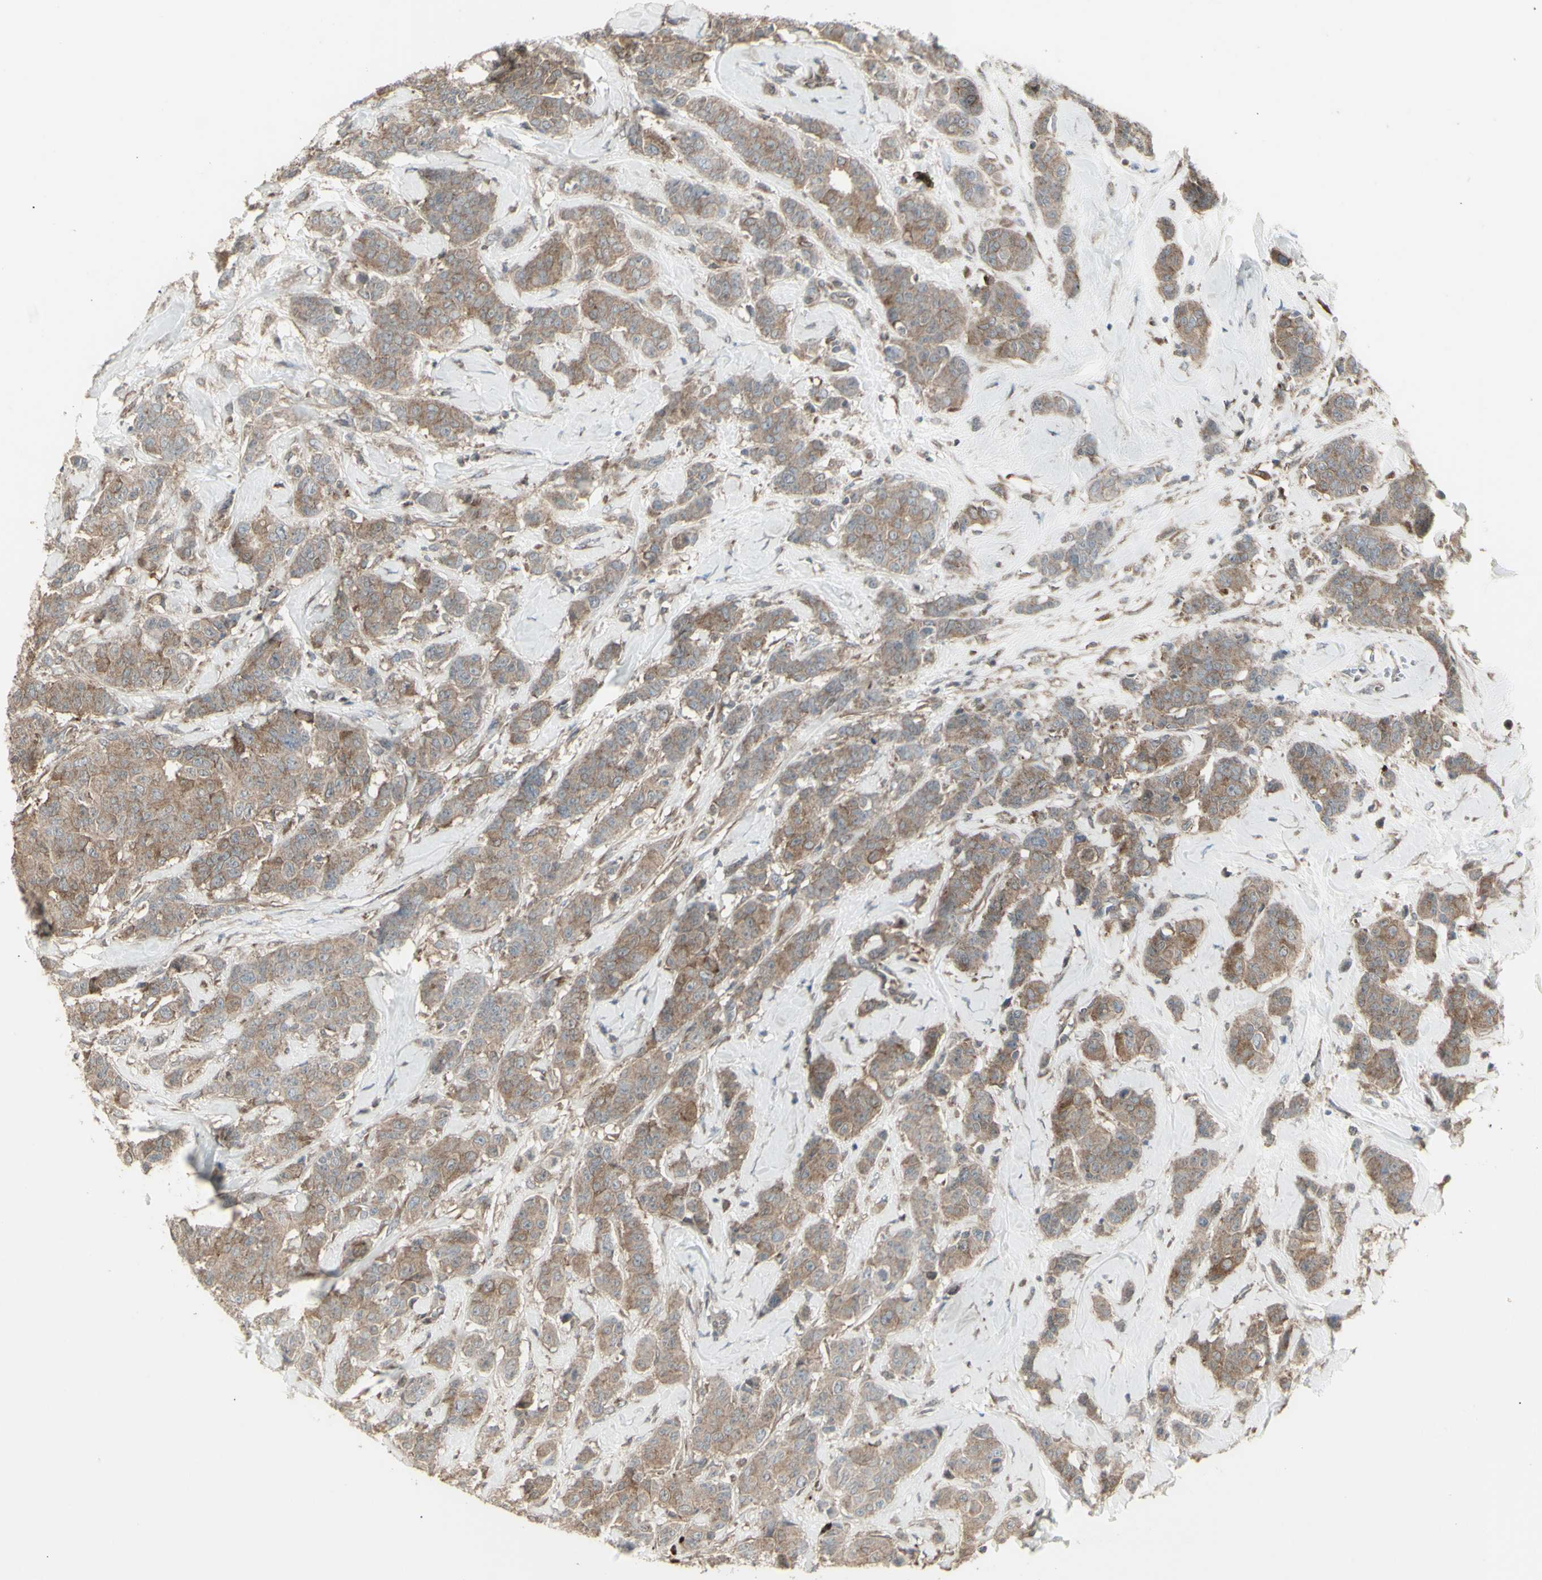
{"staining": {"intensity": "moderate", "quantity": ">75%", "location": "cytoplasmic/membranous"}, "tissue": "breast cancer", "cell_type": "Tumor cells", "image_type": "cancer", "snomed": [{"axis": "morphology", "description": "Normal tissue, NOS"}, {"axis": "morphology", "description": "Duct carcinoma"}, {"axis": "topography", "description": "Breast"}], "caption": "Immunohistochemical staining of breast cancer (infiltrating ductal carcinoma) exhibits moderate cytoplasmic/membranous protein staining in approximately >75% of tumor cells.", "gene": "RNASEL", "patient": {"sex": "female", "age": 40}}